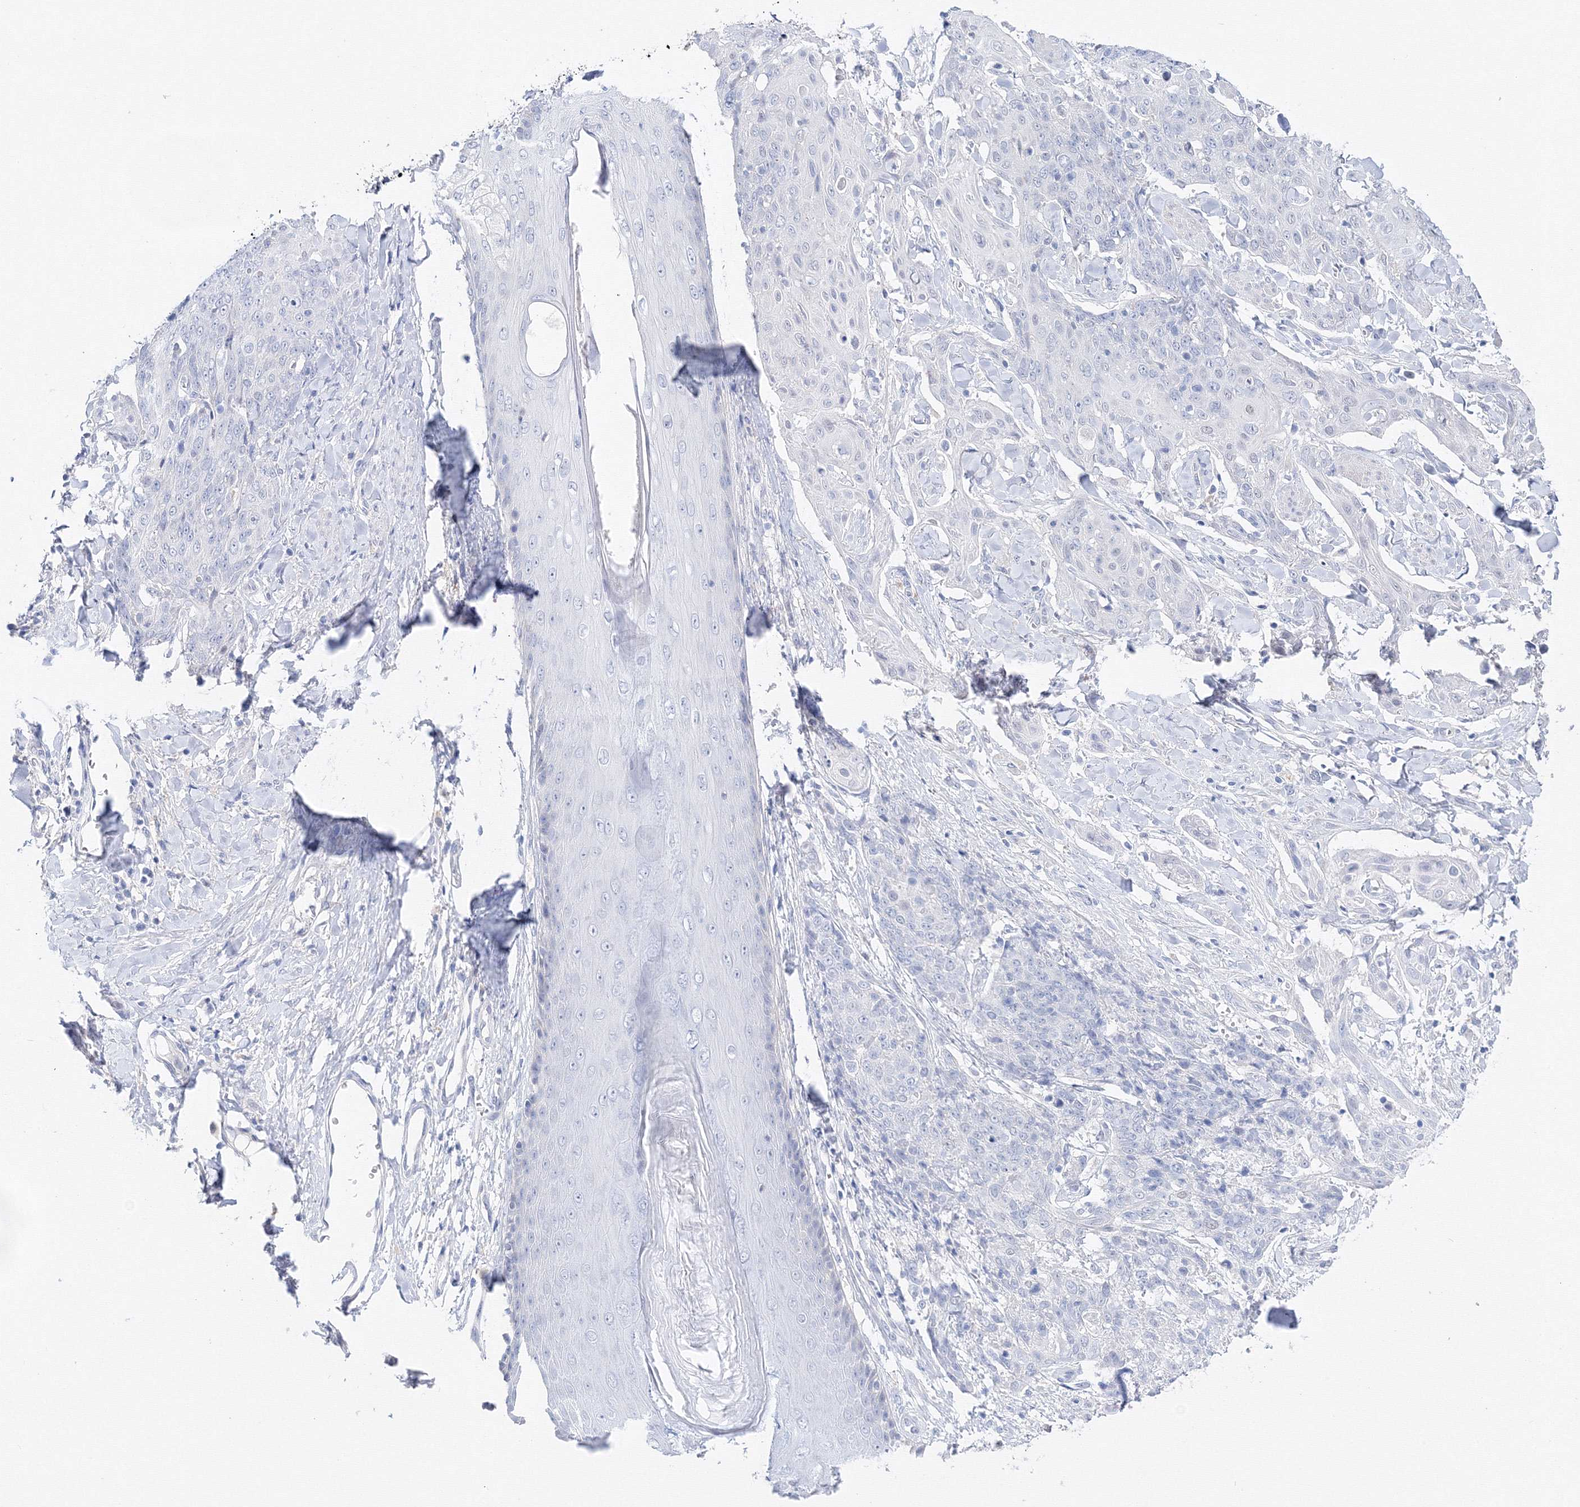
{"staining": {"intensity": "negative", "quantity": "none", "location": "none"}, "tissue": "skin cancer", "cell_type": "Tumor cells", "image_type": "cancer", "snomed": [{"axis": "morphology", "description": "Squamous cell carcinoma, NOS"}, {"axis": "topography", "description": "Skin"}, {"axis": "topography", "description": "Vulva"}], "caption": "Tumor cells show no significant expression in skin cancer (squamous cell carcinoma). The staining is performed using DAB (3,3'-diaminobenzidine) brown chromogen with nuclei counter-stained in using hematoxylin.", "gene": "TAMM41", "patient": {"sex": "female", "age": 85}}